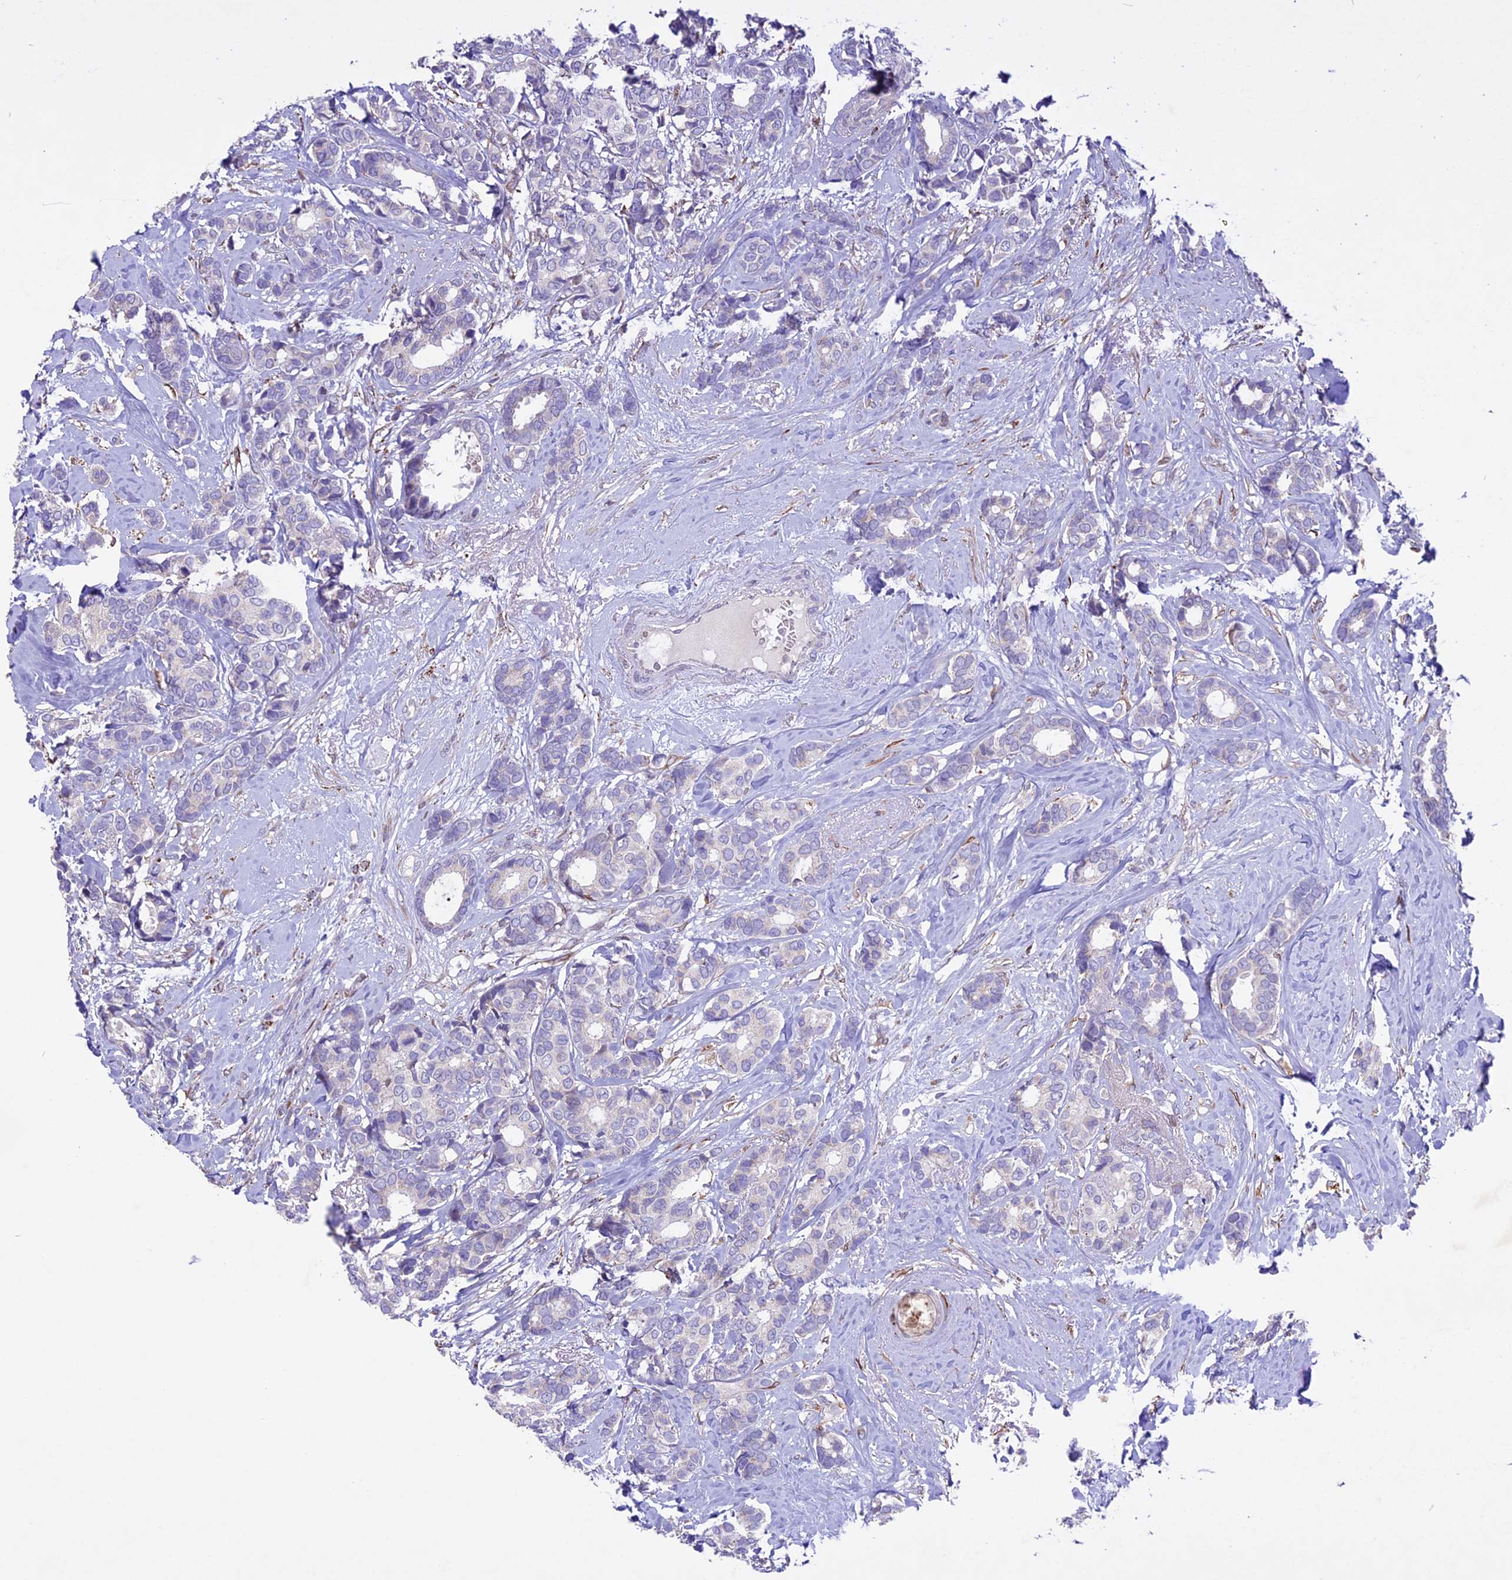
{"staining": {"intensity": "negative", "quantity": "none", "location": "none"}, "tissue": "breast cancer", "cell_type": "Tumor cells", "image_type": "cancer", "snomed": [{"axis": "morphology", "description": "Duct carcinoma"}, {"axis": "topography", "description": "Breast"}], "caption": "Immunohistochemistry histopathology image of breast intraductal carcinoma stained for a protein (brown), which displays no positivity in tumor cells. (DAB (3,3'-diaminobenzidine) immunohistochemistry, high magnification).", "gene": "MIEF2", "patient": {"sex": "female", "age": 87}}